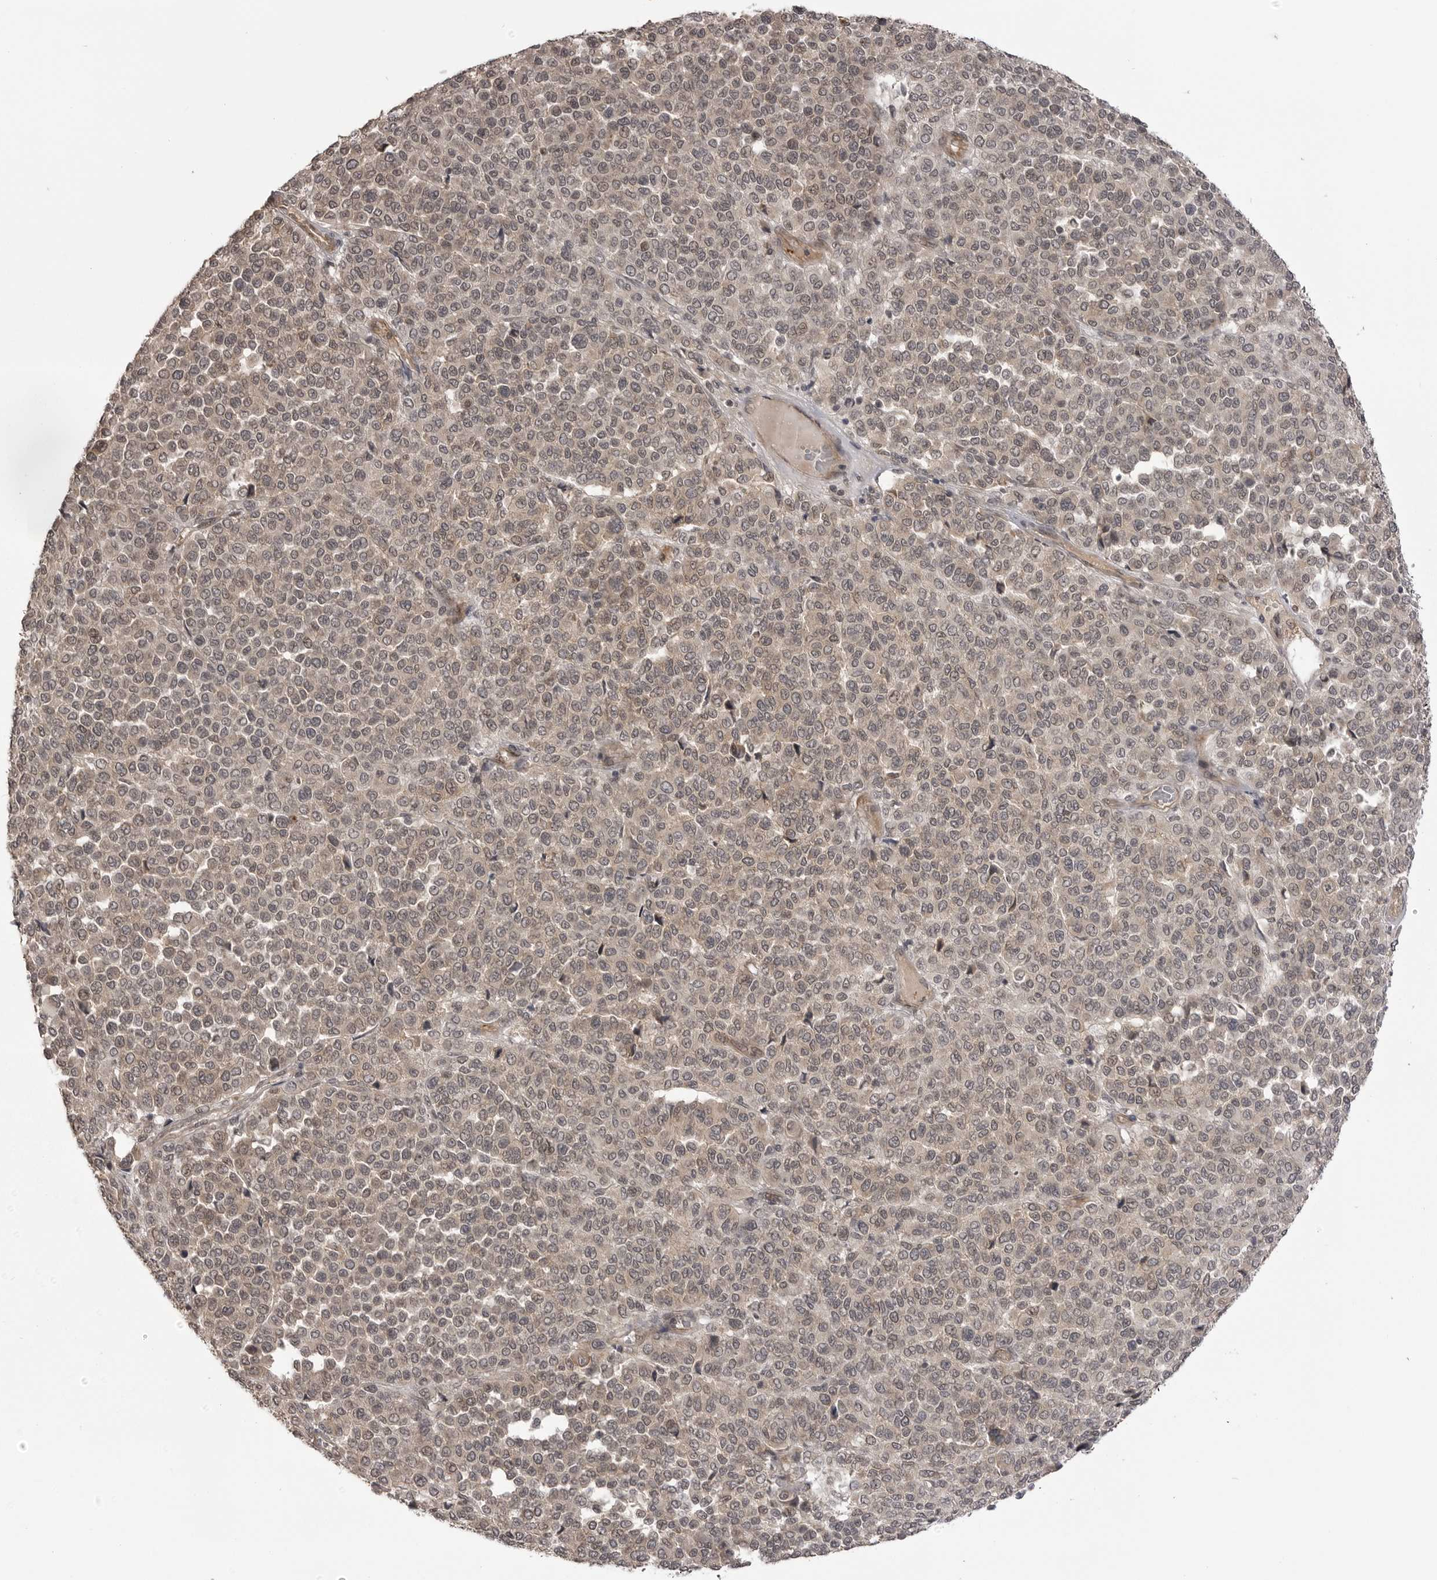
{"staining": {"intensity": "weak", "quantity": "<25%", "location": "cytoplasmic/membranous"}, "tissue": "melanoma", "cell_type": "Tumor cells", "image_type": "cancer", "snomed": [{"axis": "morphology", "description": "Malignant melanoma, Metastatic site"}, {"axis": "topography", "description": "Pancreas"}], "caption": "The micrograph shows no significant positivity in tumor cells of malignant melanoma (metastatic site).", "gene": "SORBS1", "patient": {"sex": "female", "age": 30}}